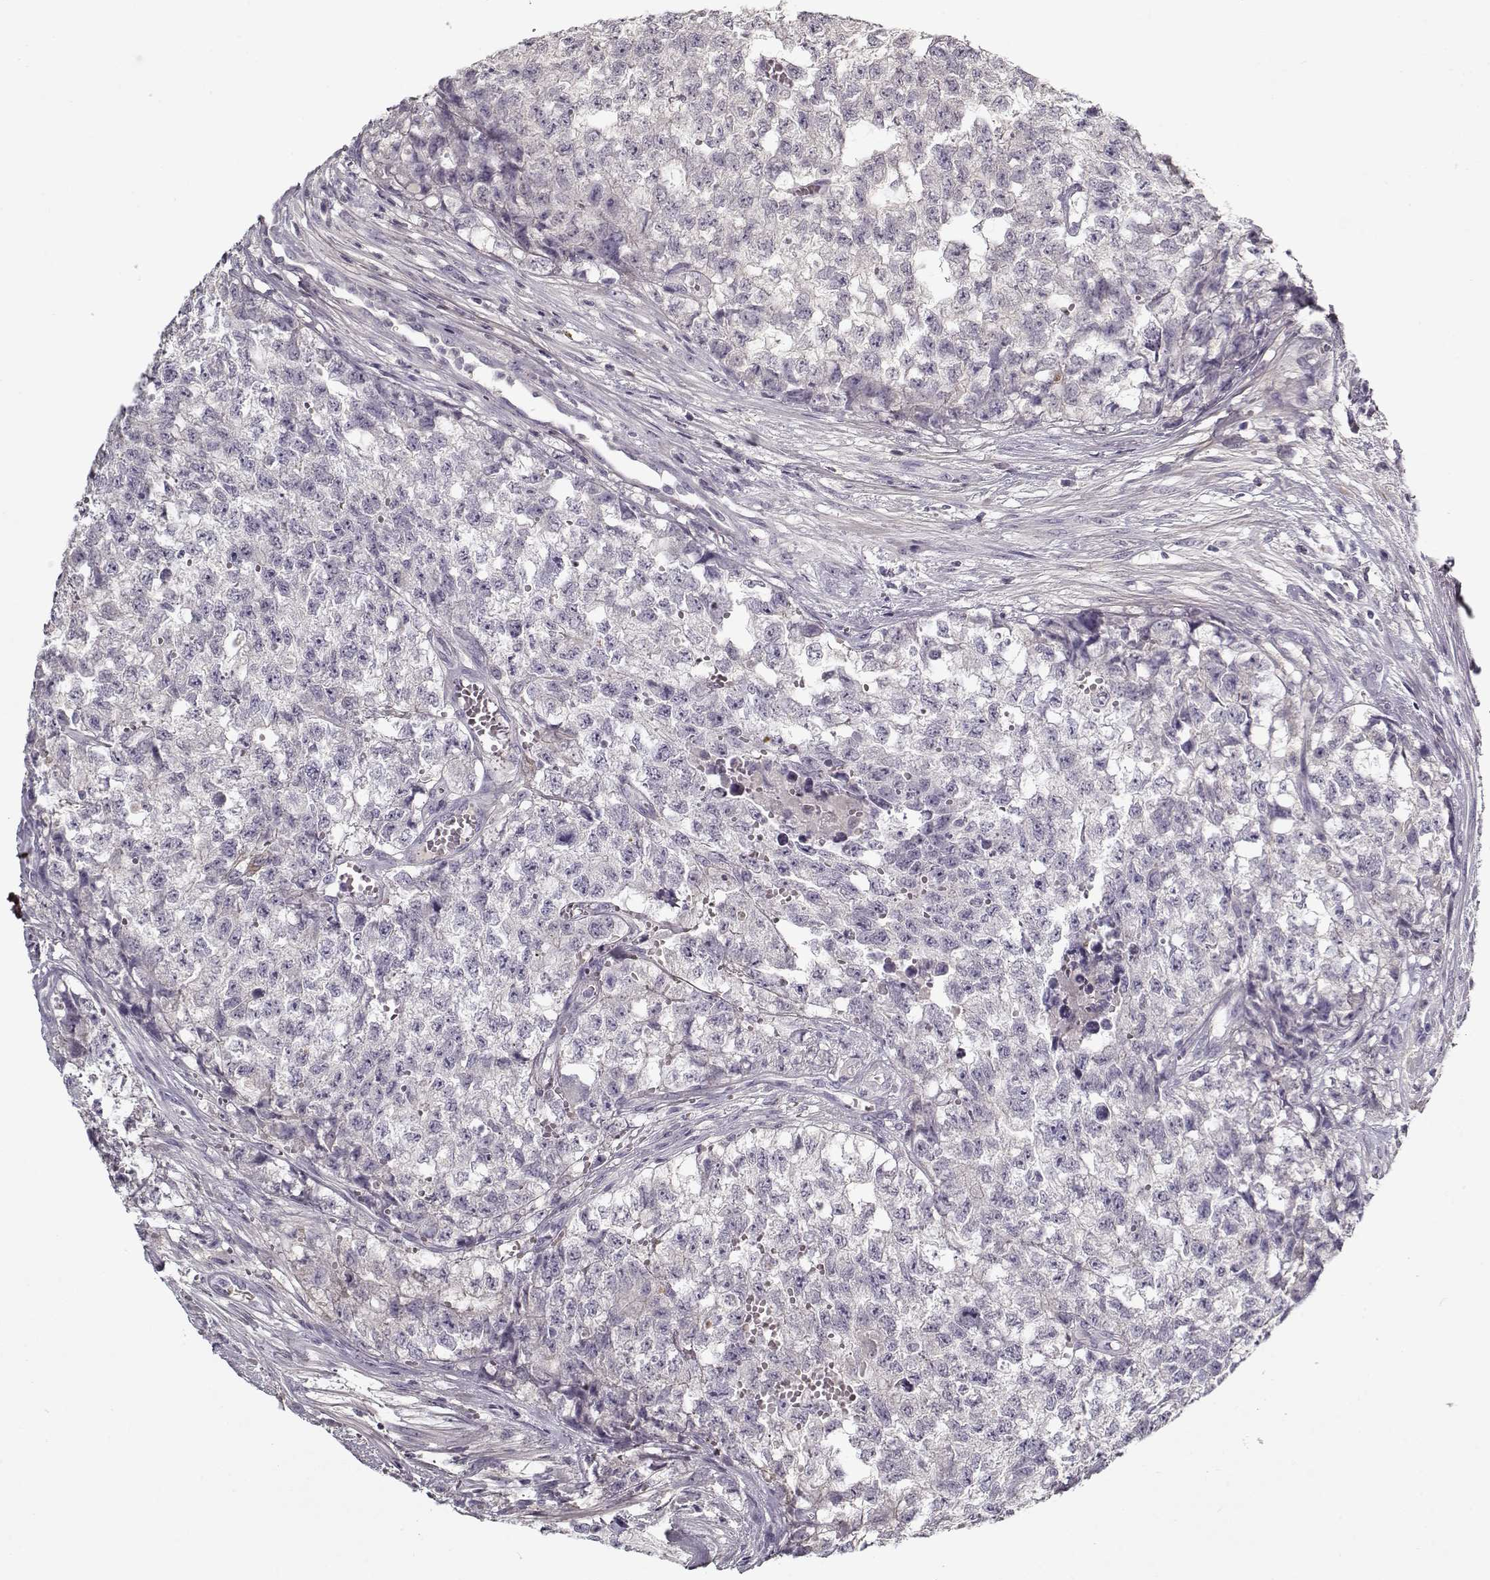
{"staining": {"intensity": "negative", "quantity": "none", "location": "none"}, "tissue": "testis cancer", "cell_type": "Tumor cells", "image_type": "cancer", "snomed": [{"axis": "morphology", "description": "Seminoma, NOS"}, {"axis": "morphology", "description": "Carcinoma, Embryonal, NOS"}, {"axis": "topography", "description": "Testis"}], "caption": "Tumor cells show no significant positivity in testis cancer (embryonal carcinoma).", "gene": "LUM", "patient": {"sex": "male", "age": 22}}